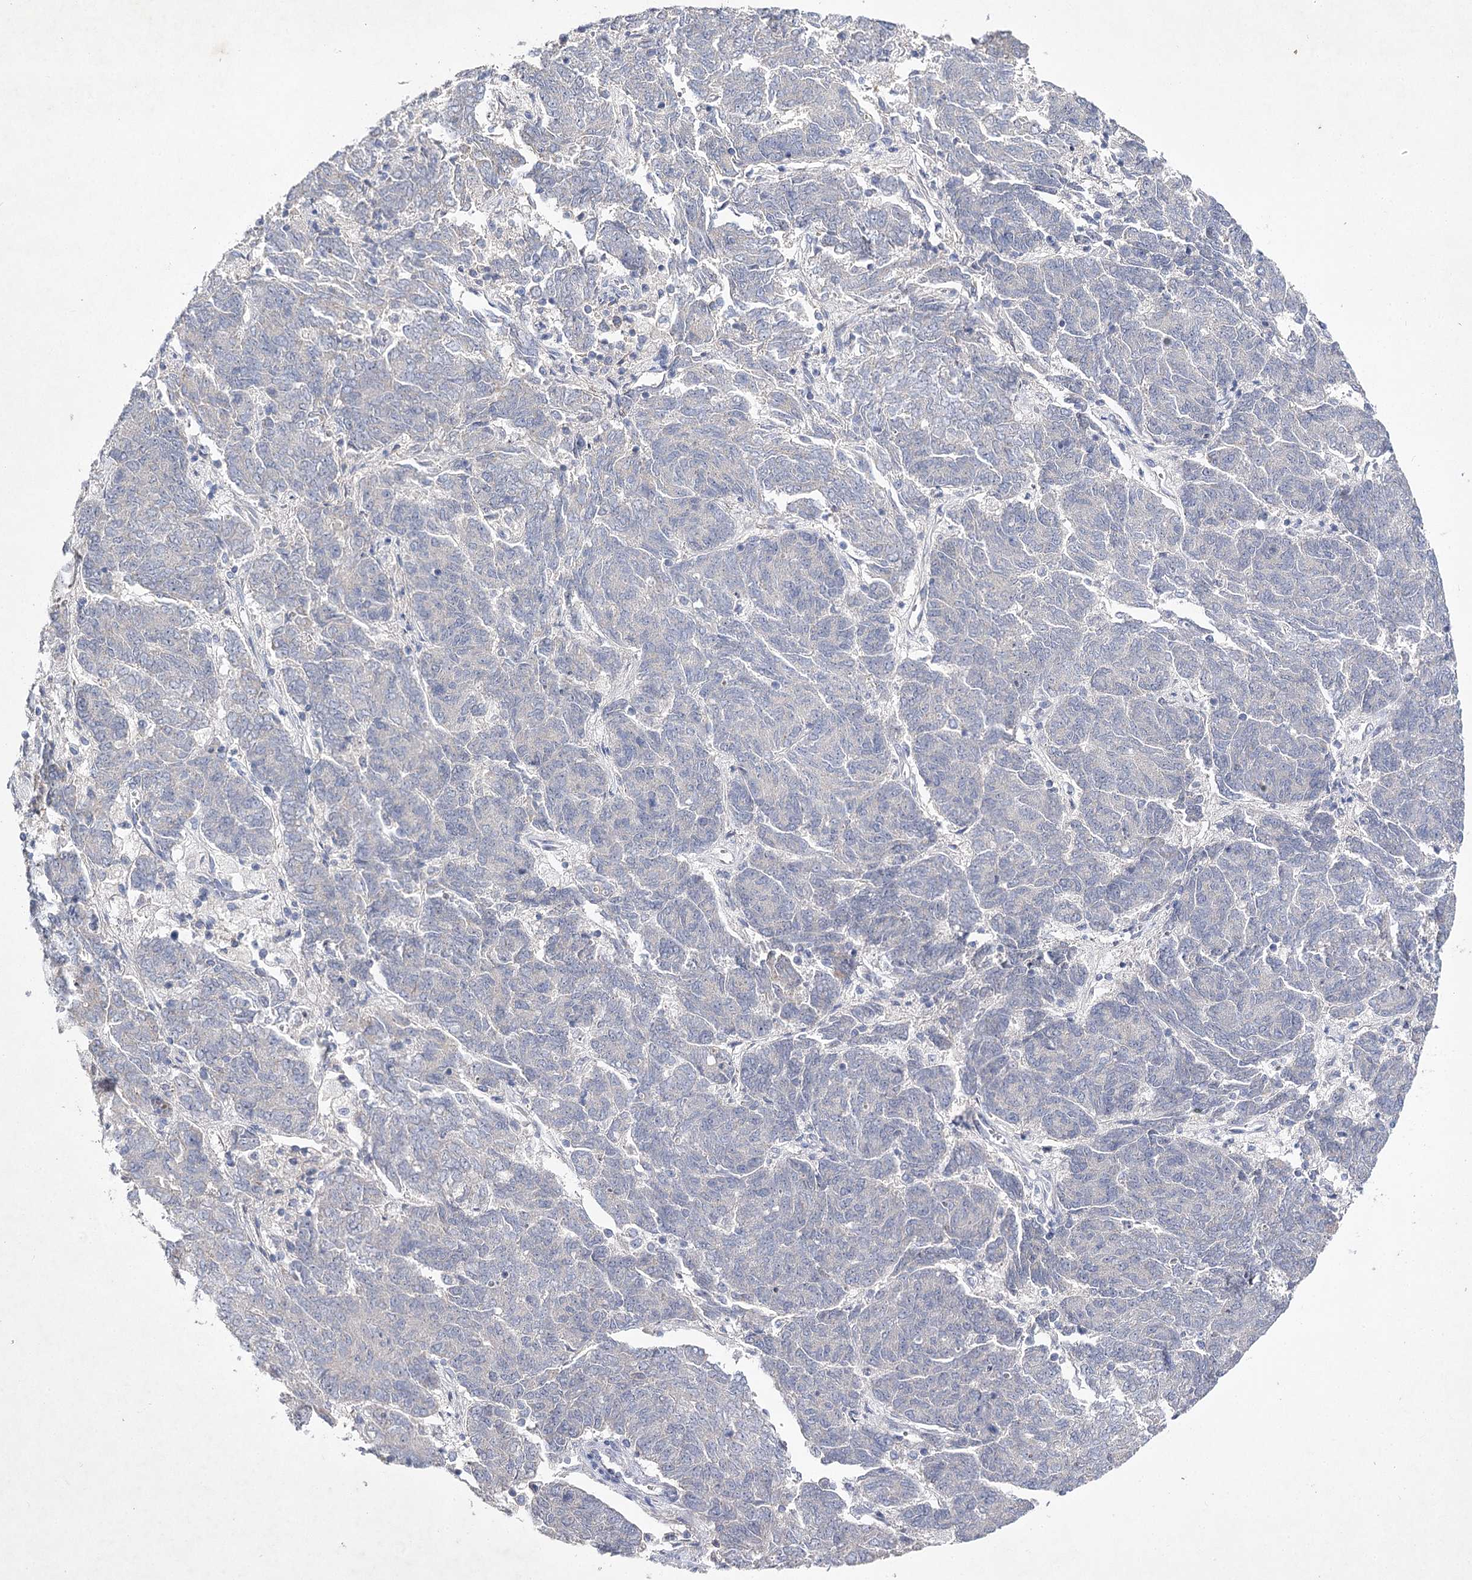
{"staining": {"intensity": "negative", "quantity": "none", "location": "none"}, "tissue": "endometrial cancer", "cell_type": "Tumor cells", "image_type": "cancer", "snomed": [{"axis": "morphology", "description": "Adenocarcinoma, NOS"}, {"axis": "topography", "description": "Endometrium"}], "caption": "The photomicrograph exhibits no significant expression in tumor cells of endometrial cancer (adenocarcinoma).", "gene": "COX15", "patient": {"sex": "female", "age": 80}}